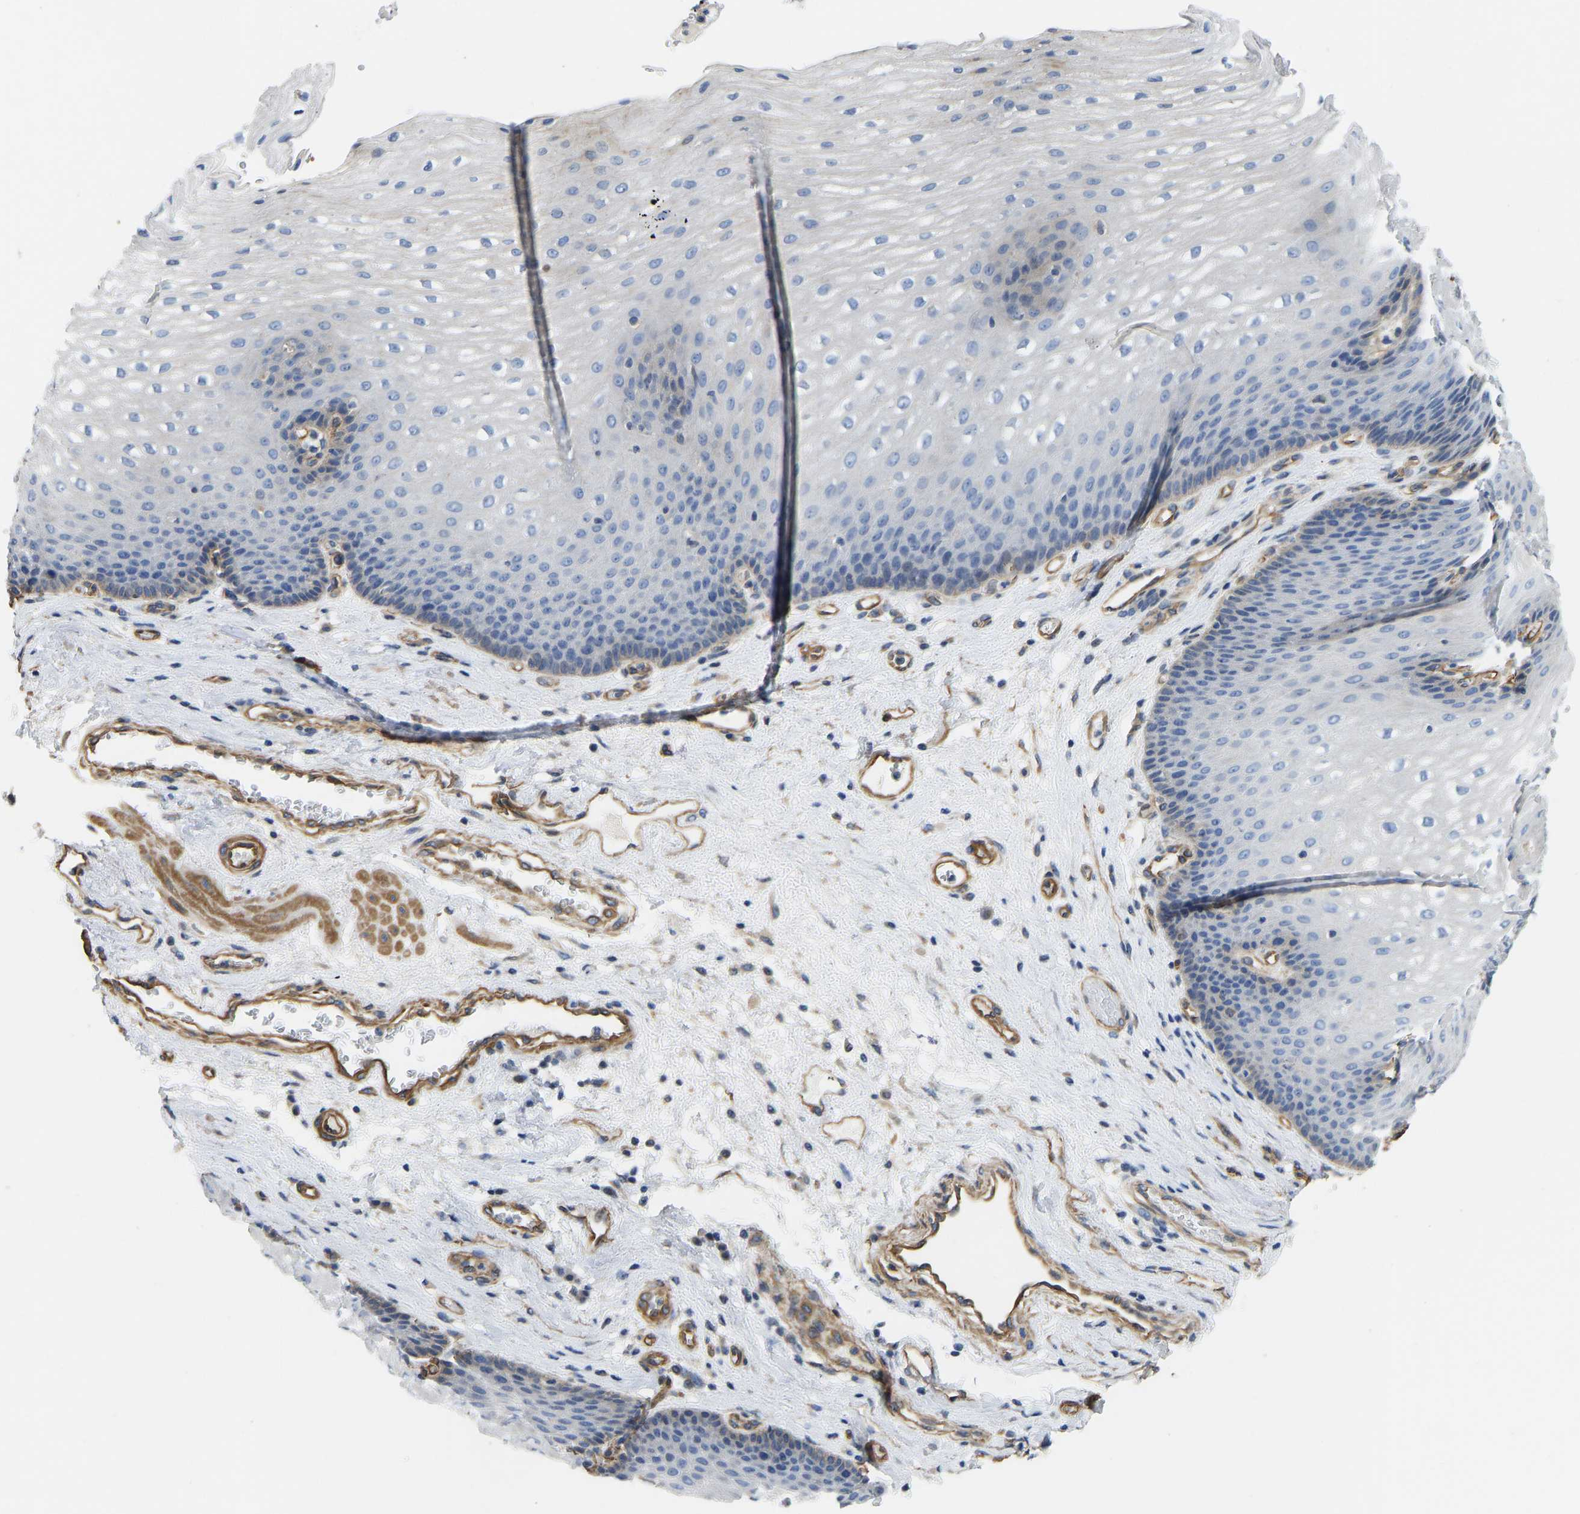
{"staining": {"intensity": "weak", "quantity": "<25%", "location": "cytoplasmic/membranous"}, "tissue": "esophagus", "cell_type": "Squamous epithelial cells", "image_type": "normal", "snomed": [{"axis": "morphology", "description": "Normal tissue, NOS"}, {"axis": "topography", "description": "Esophagus"}], "caption": "Benign esophagus was stained to show a protein in brown. There is no significant expression in squamous epithelial cells.", "gene": "ELMO2", "patient": {"sex": "male", "age": 48}}